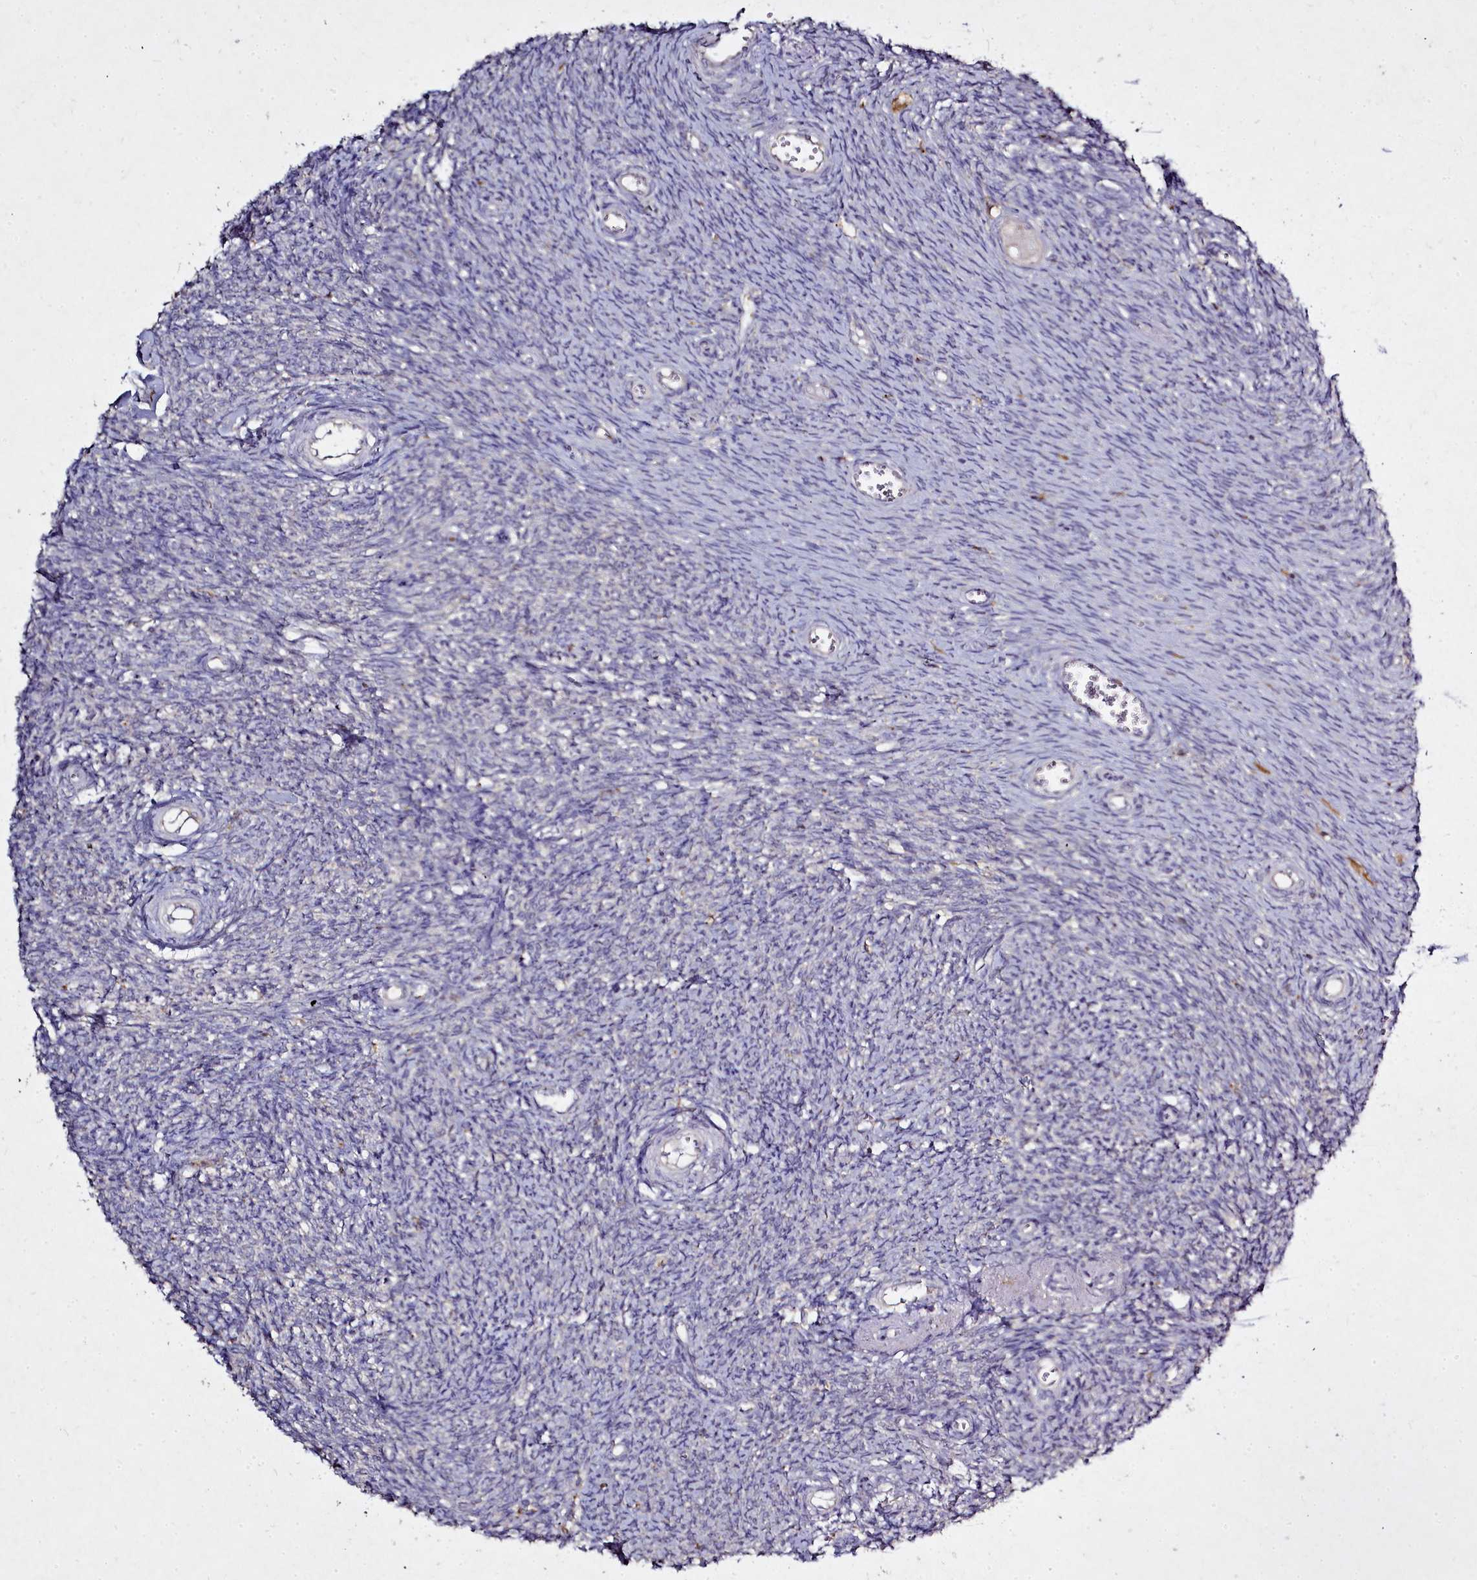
{"staining": {"intensity": "moderate", "quantity": ">75%", "location": "cytoplasmic/membranous"}, "tissue": "ovary", "cell_type": "Follicle cells", "image_type": "normal", "snomed": [{"axis": "morphology", "description": "Normal tissue, NOS"}, {"axis": "topography", "description": "Ovary"}], "caption": "There is medium levels of moderate cytoplasmic/membranous positivity in follicle cells of normal ovary, as demonstrated by immunohistochemical staining (brown color).", "gene": "NCKAP1L", "patient": {"sex": "female", "age": 44}}